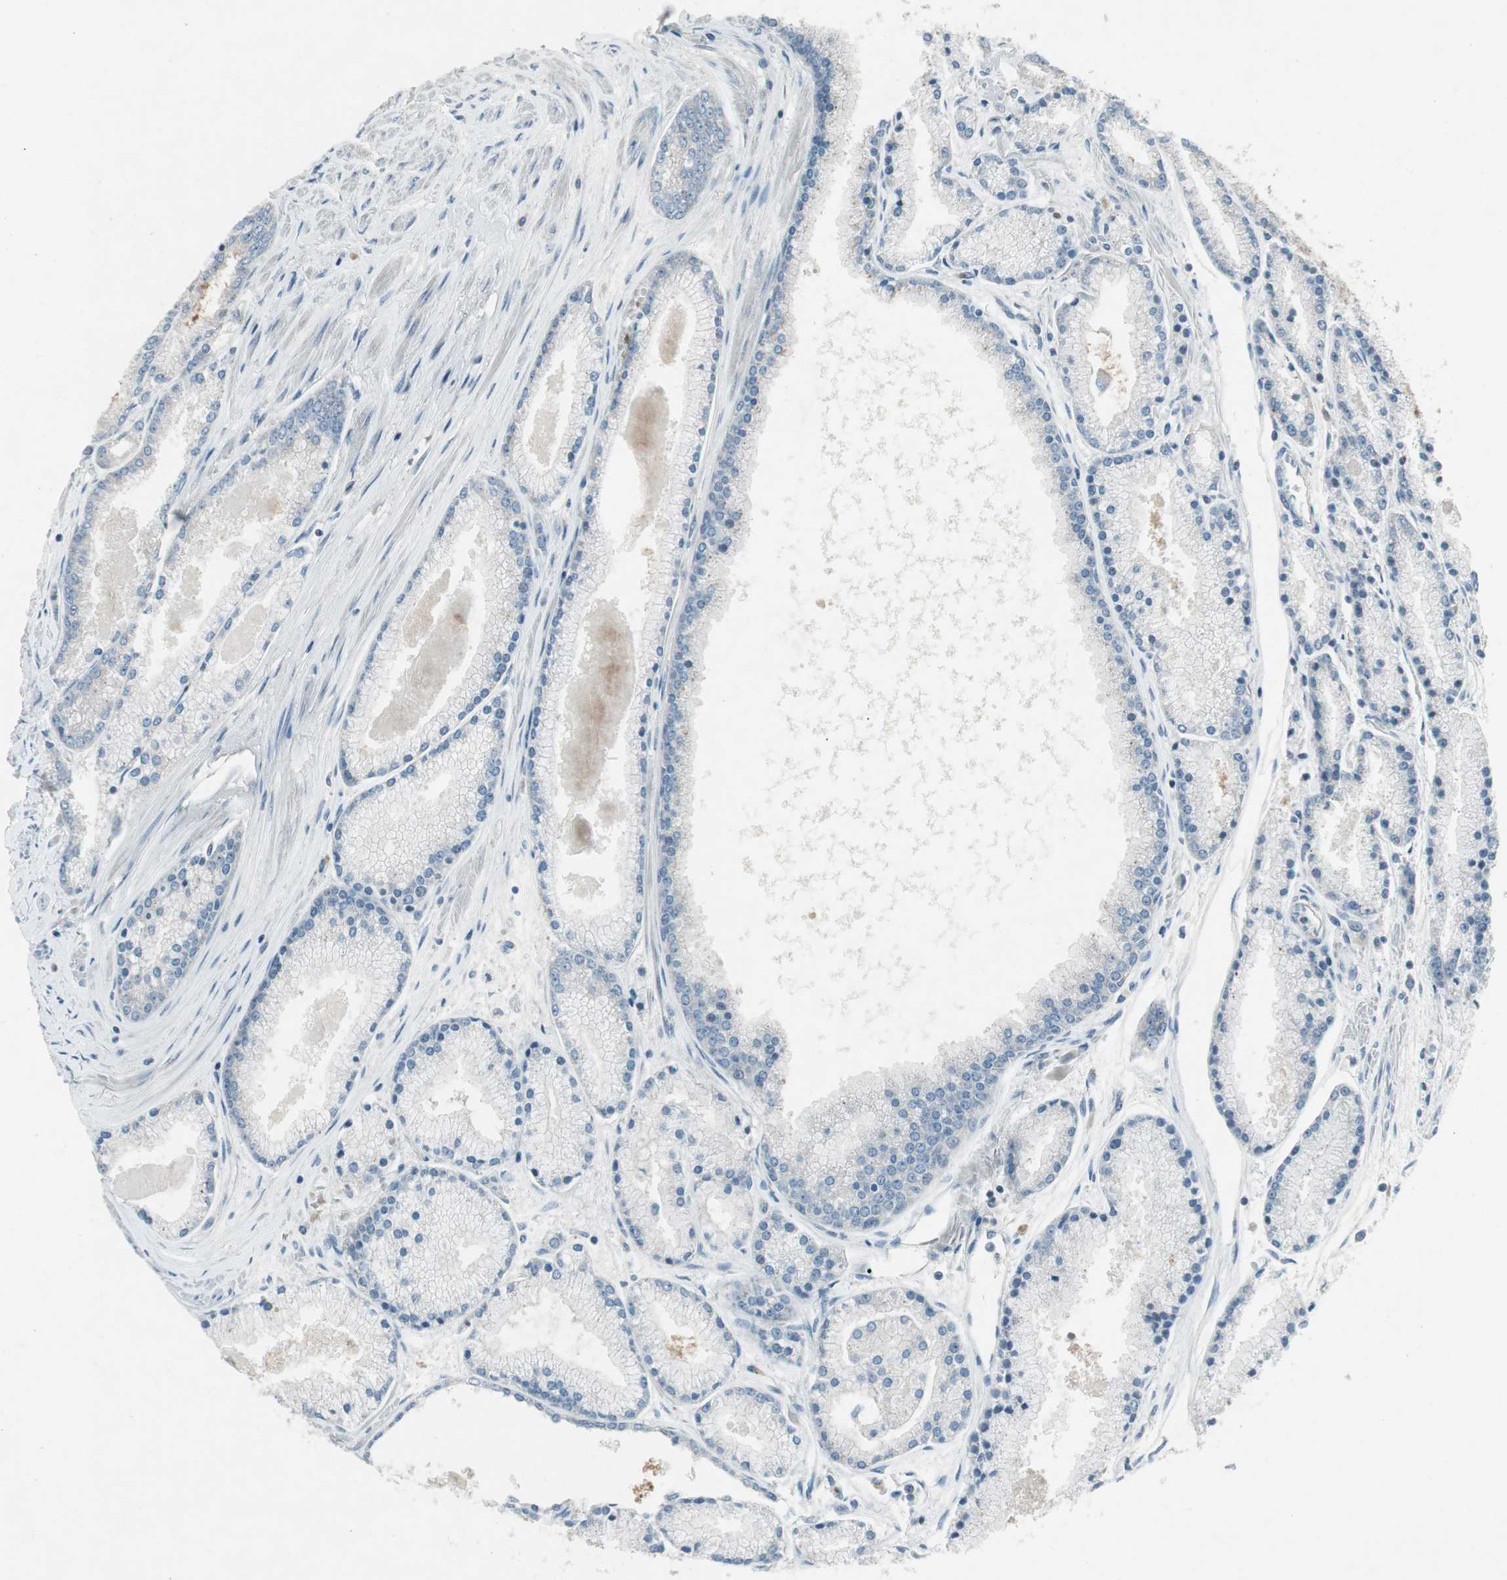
{"staining": {"intensity": "negative", "quantity": "none", "location": "none"}, "tissue": "prostate cancer", "cell_type": "Tumor cells", "image_type": "cancer", "snomed": [{"axis": "morphology", "description": "Adenocarcinoma, High grade"}, {"axis": "topography", "description": "Prostate"}], "caption": "Image shows no protein expression in tumor cells of high-grade adenocarcinoma (prostate) tissue.", "gene": "PANK2", "patient": {"sex": "male", "age": 61}}